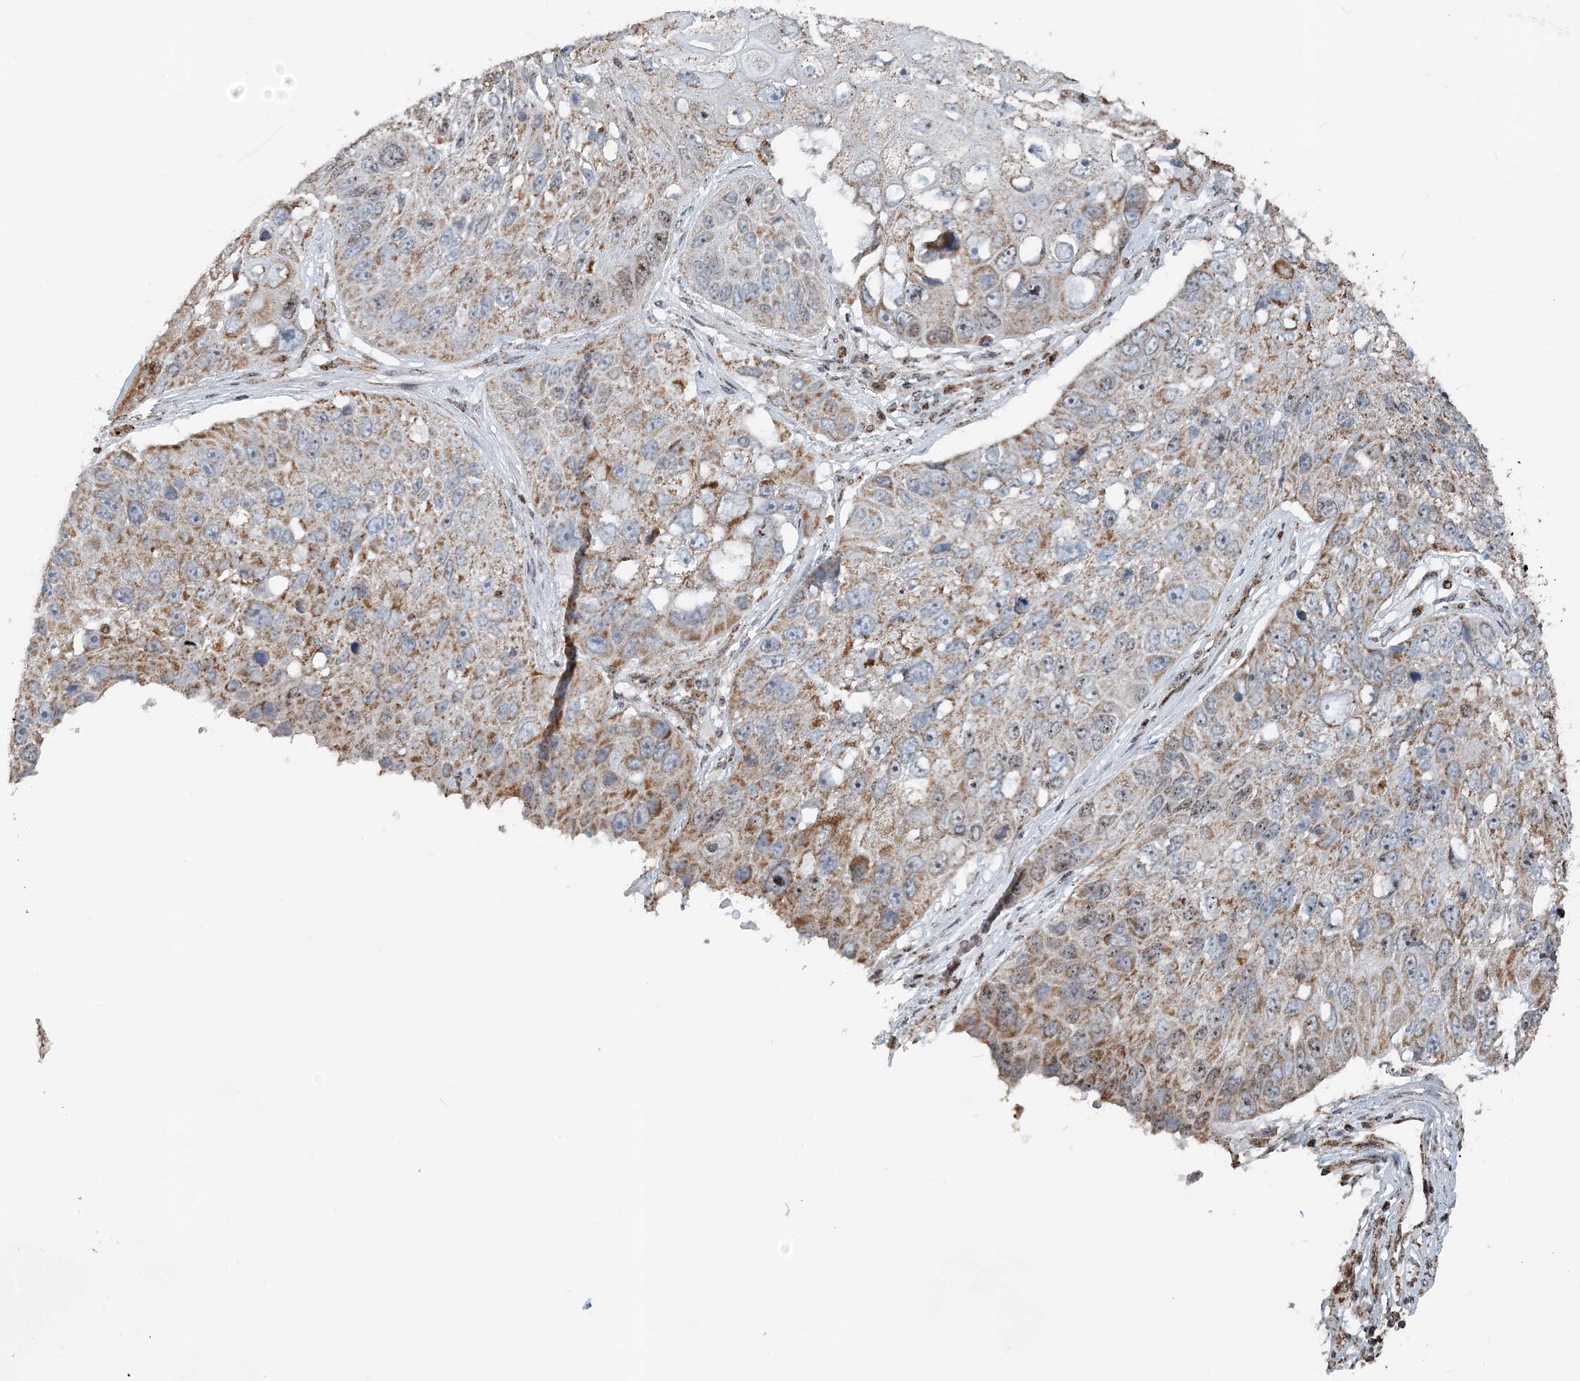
{"staining": {"intensity": "moderate", "quantity": ">75%", "location": "cytoplasmic/membranous"}, "tissue": "lung cancer", "cell_type": "Tumor cells", "image_type": "cancer", "snomed": [{"axis": "morphology", "description": "Squamous cell carcinoma, NOS"}, {"axis": "topography", "description": "Lung"}], "caption": "Moderate cytoplasmic/membranous staining is seen in approximately >75% of tumor cells in lung squamous cell carcinoma. (Stains: DAB in brown, nuclei in blue, Microscopy: brightfield microscopy at high magnification).", "gene": "SUCLG1", "patient": {"sex": "male", "age": 61}}